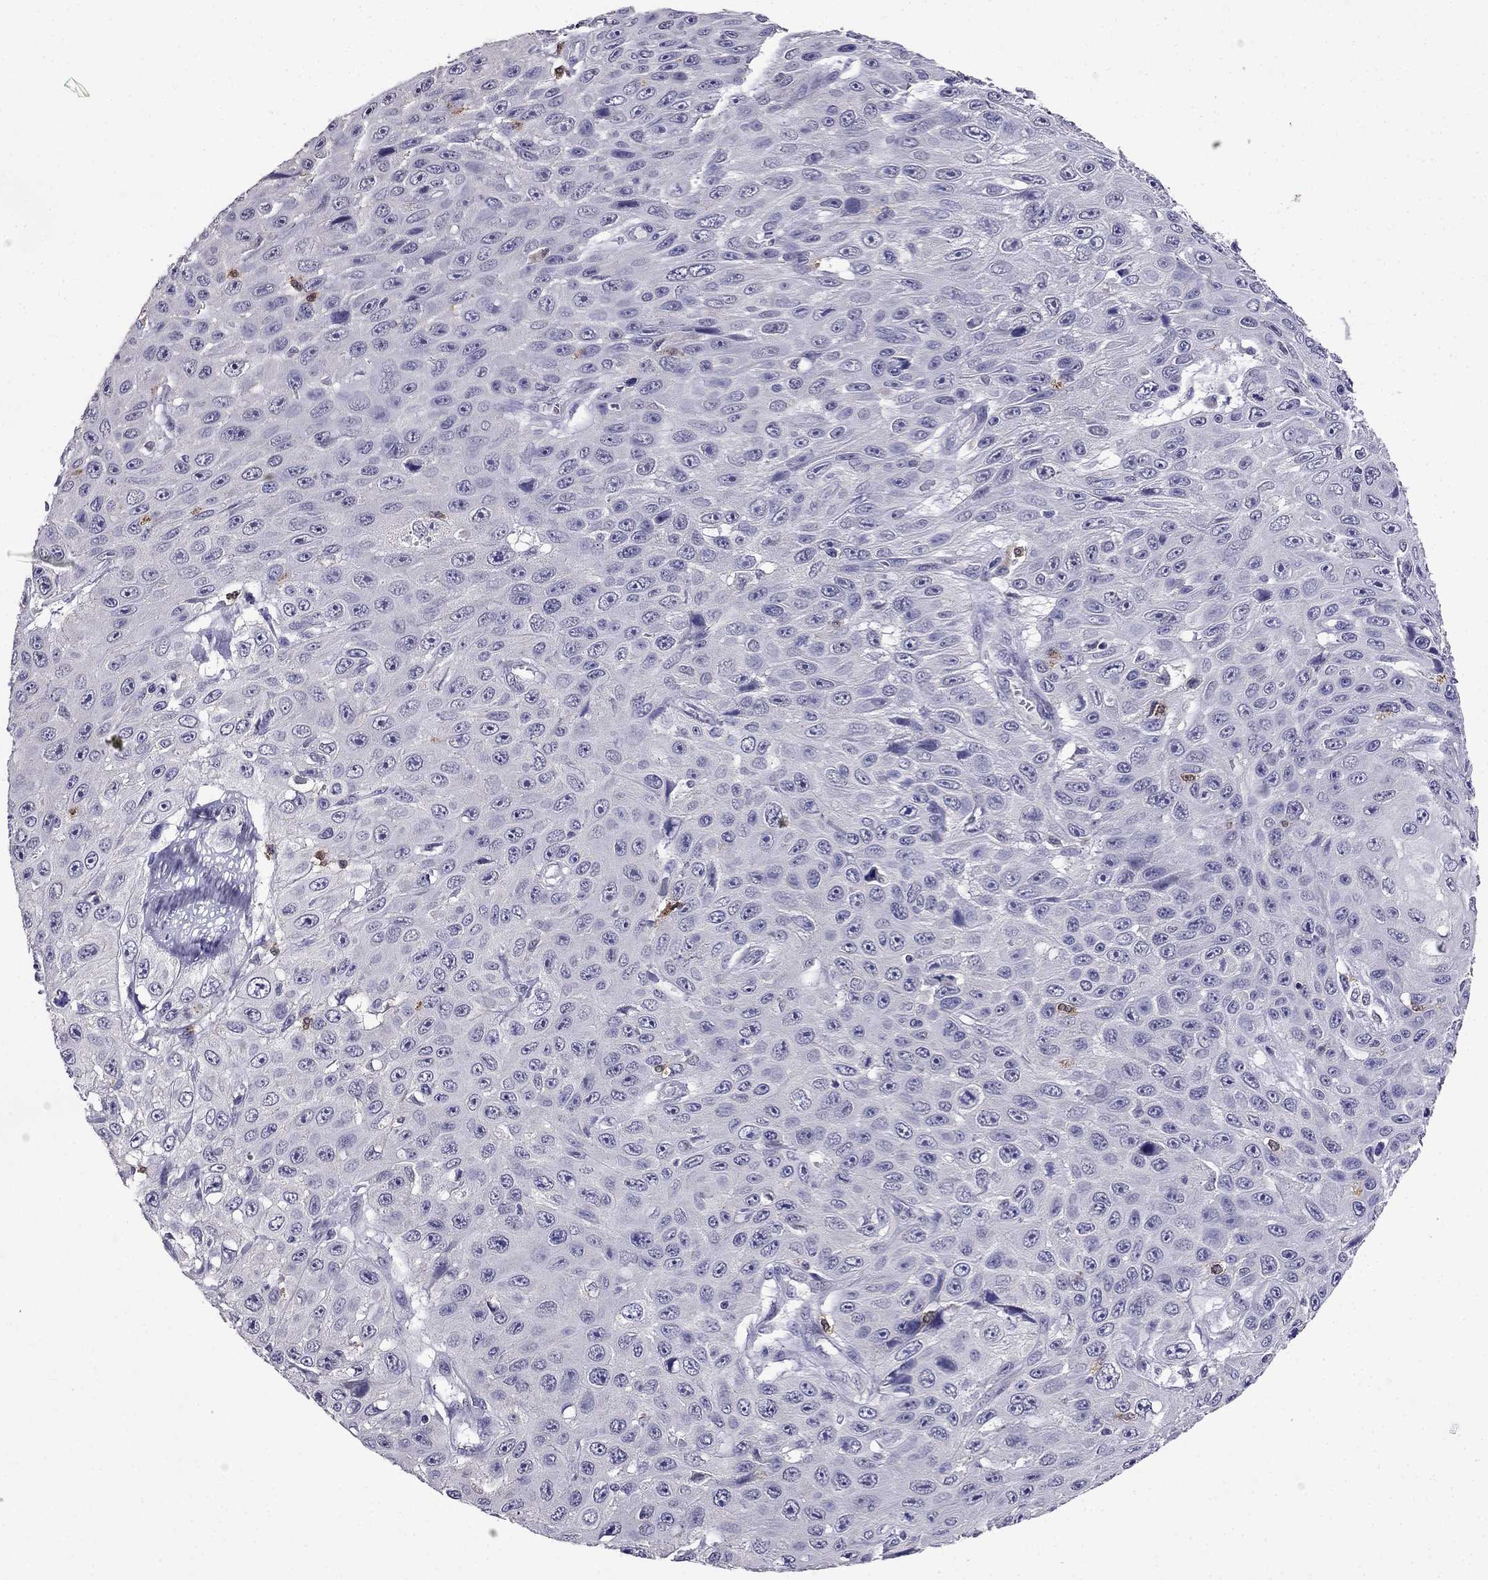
{"staining": {"intensity": "negative", "quantity": "none", "location": "none"}, "tissue": "skin cancer", "cell_type": "Tumor cells", "image_type": "cancer", "snomed": [{"axis": "morphology", "description": "Squamous cell carcinoma, NOS"}, {"axis": "topography", "description": "Skin"}], "caption": "Skin cancer (squamous cell carcinoma) stained for a protein using immunohistochemistry displays no expression tumor cells.", "gene": "AQP9", "patient": {"sex": "male", "age": 82}}